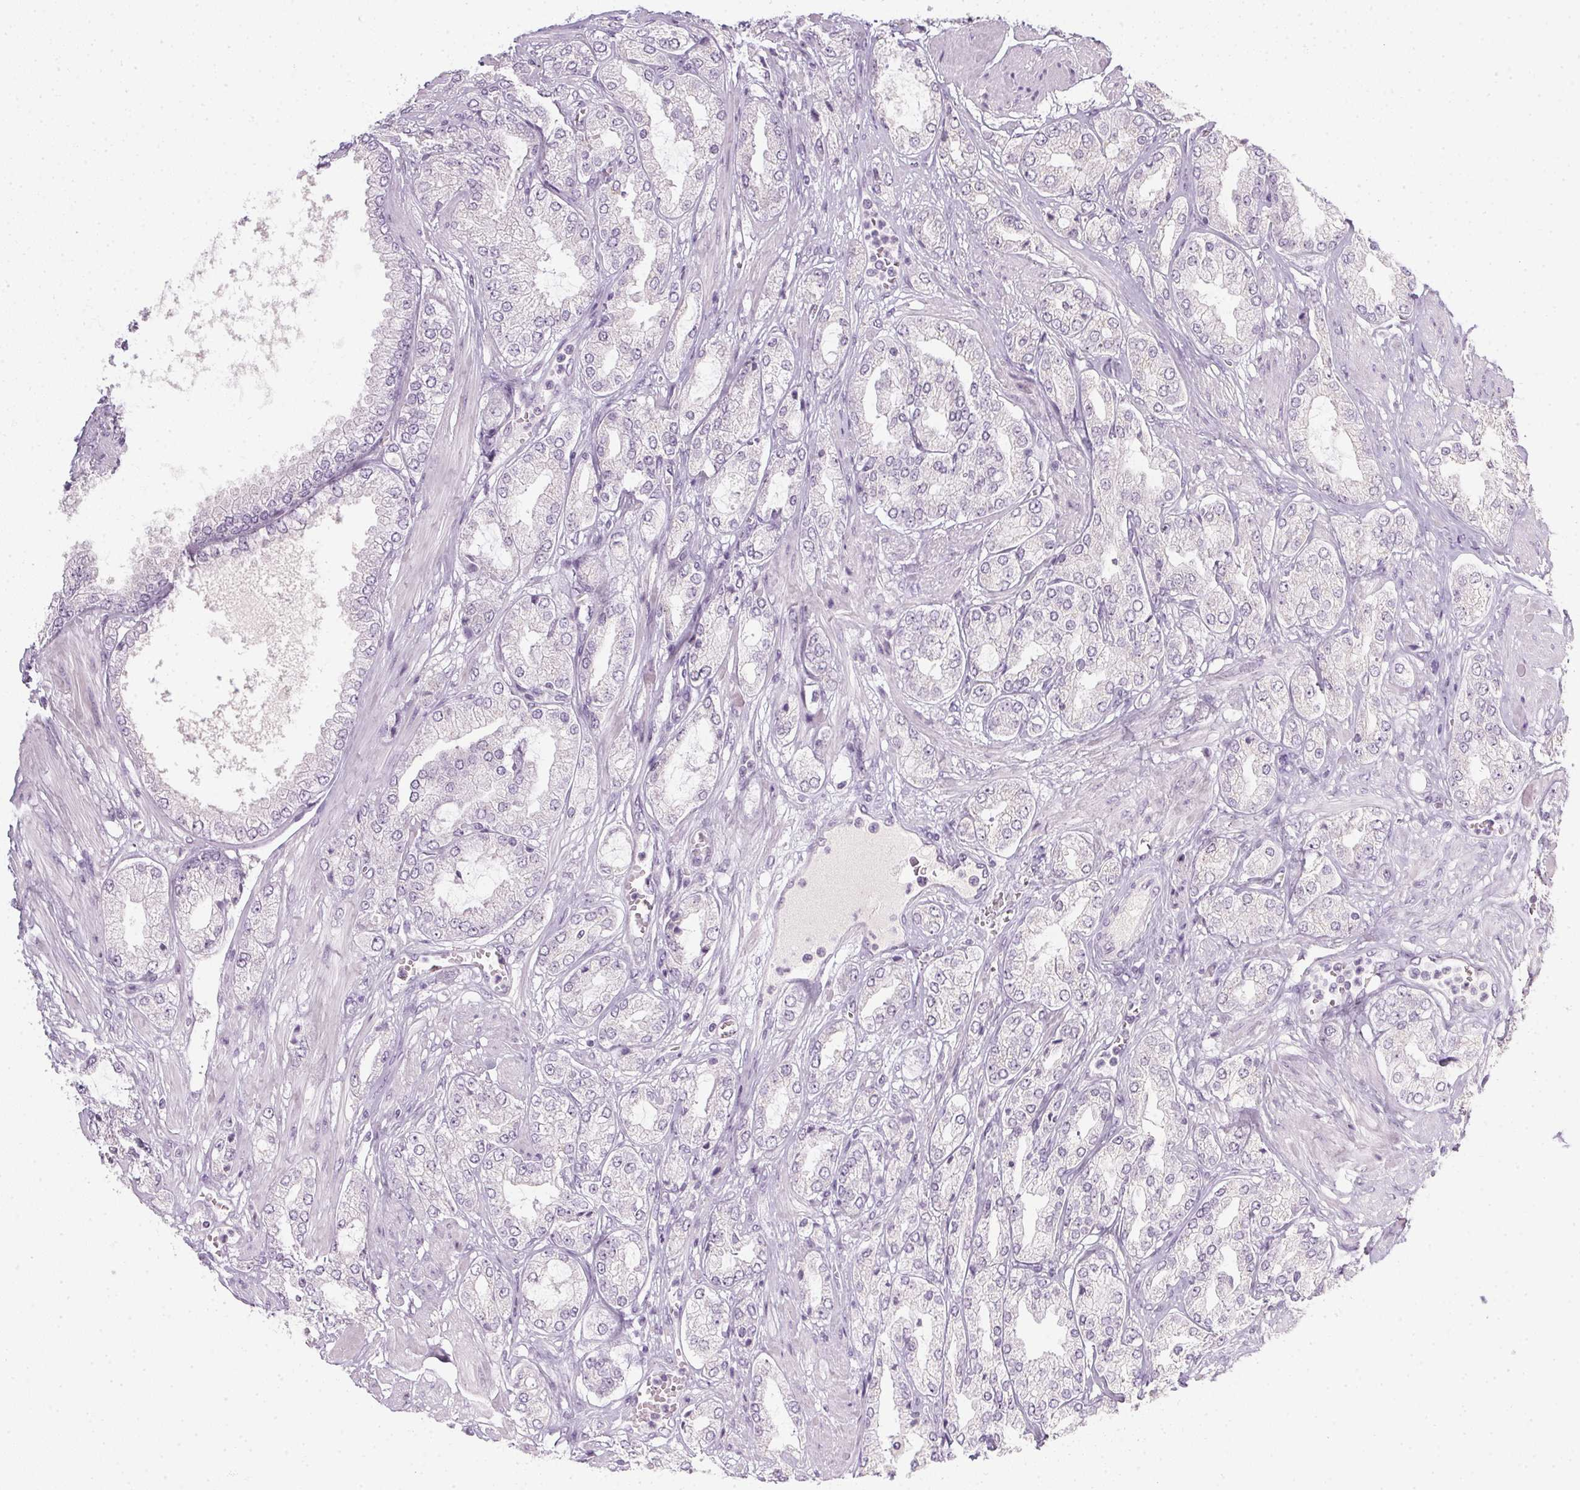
{"staining": {"intensity": "negative", "quantity": "none", "location": "none"}, "tissue": "prostate cancer", "cell_type": "Tumor cells", "image_type": "cancer", "snomed": [{"axis": "morphology", "description": "Adenocarcinoma, High grade"}, {"axis": "topography", "description": "Prostate"}], "caption": "Prostate cancer stained for a protein using IHC demonstrates no positivity tumor cells.", "gene": "TMEM72", "patient": {"sex": "male", "age": 68}}